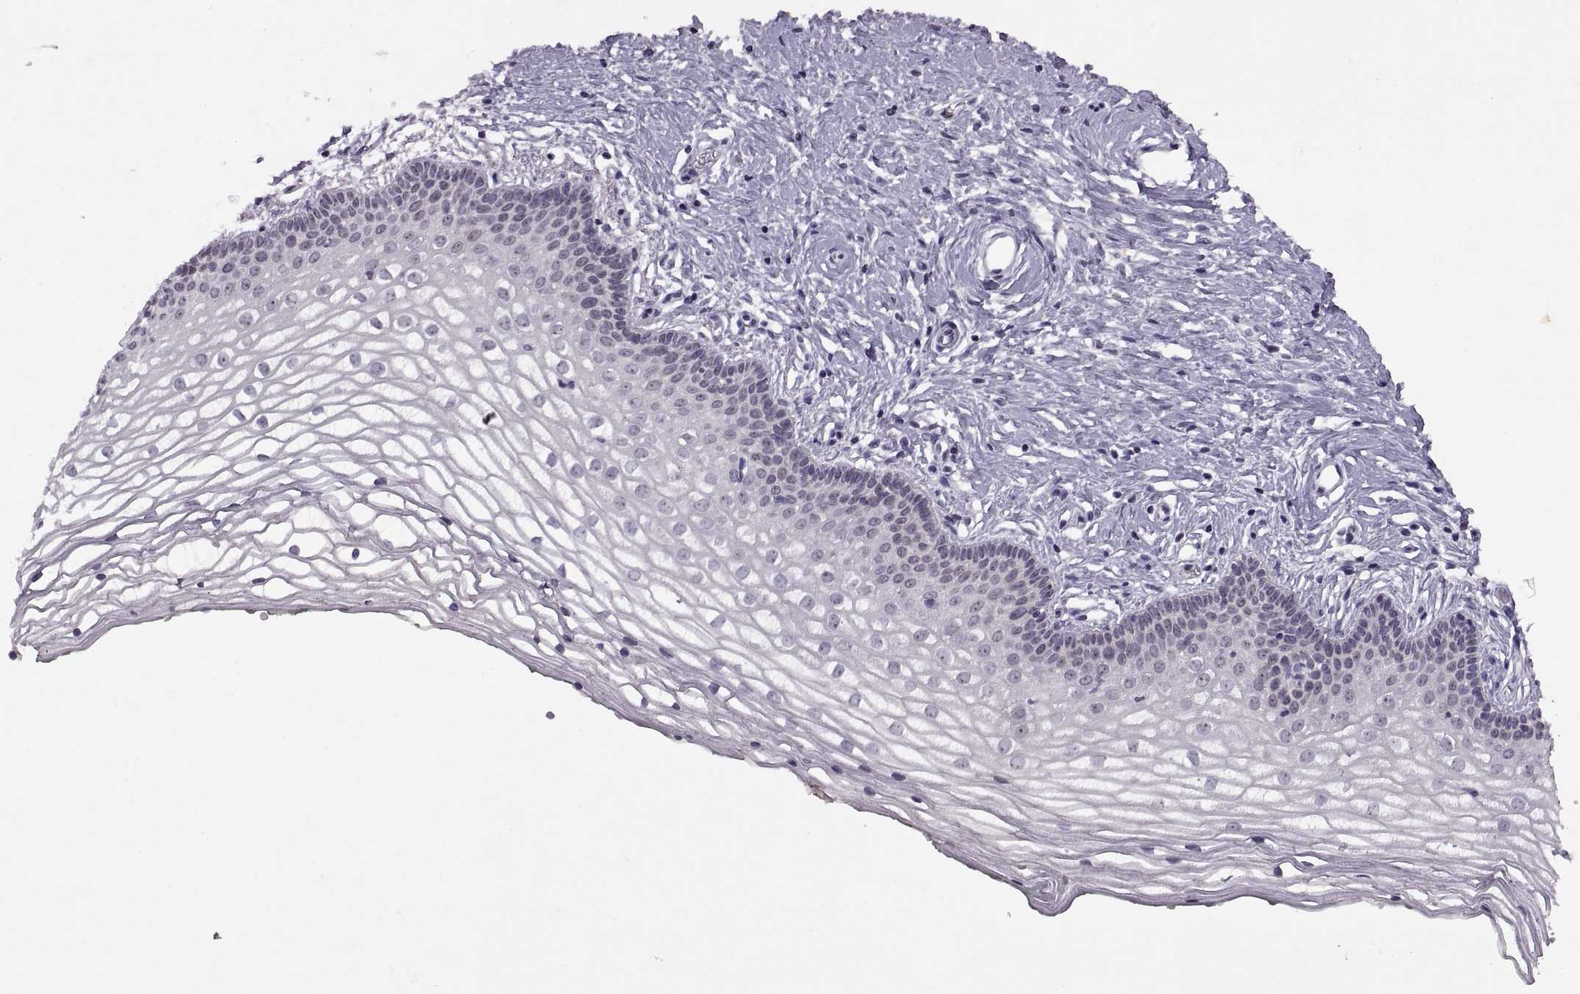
{"staining": {"intensity": "weak", "quantity": "25%-75%", "location": "nuclear"}, "tissue": "vagina", "cell_type": "Squamous epithelial cells", "image_type": "normal", "snomed": [{"axis": "morphology", "description": "Normal tissue, NOS"}, {"axis": "topography", "description": "Vagina"}], "caption": "Immunohistochemical staining of normal human vagina demonstrates 25%-75% levels of weak nuclear protein positivity in about 25%-75% of squamous epithelial cells.", "gene": "SINHCAF", "patient": {"sex": "female", "age": 36}}